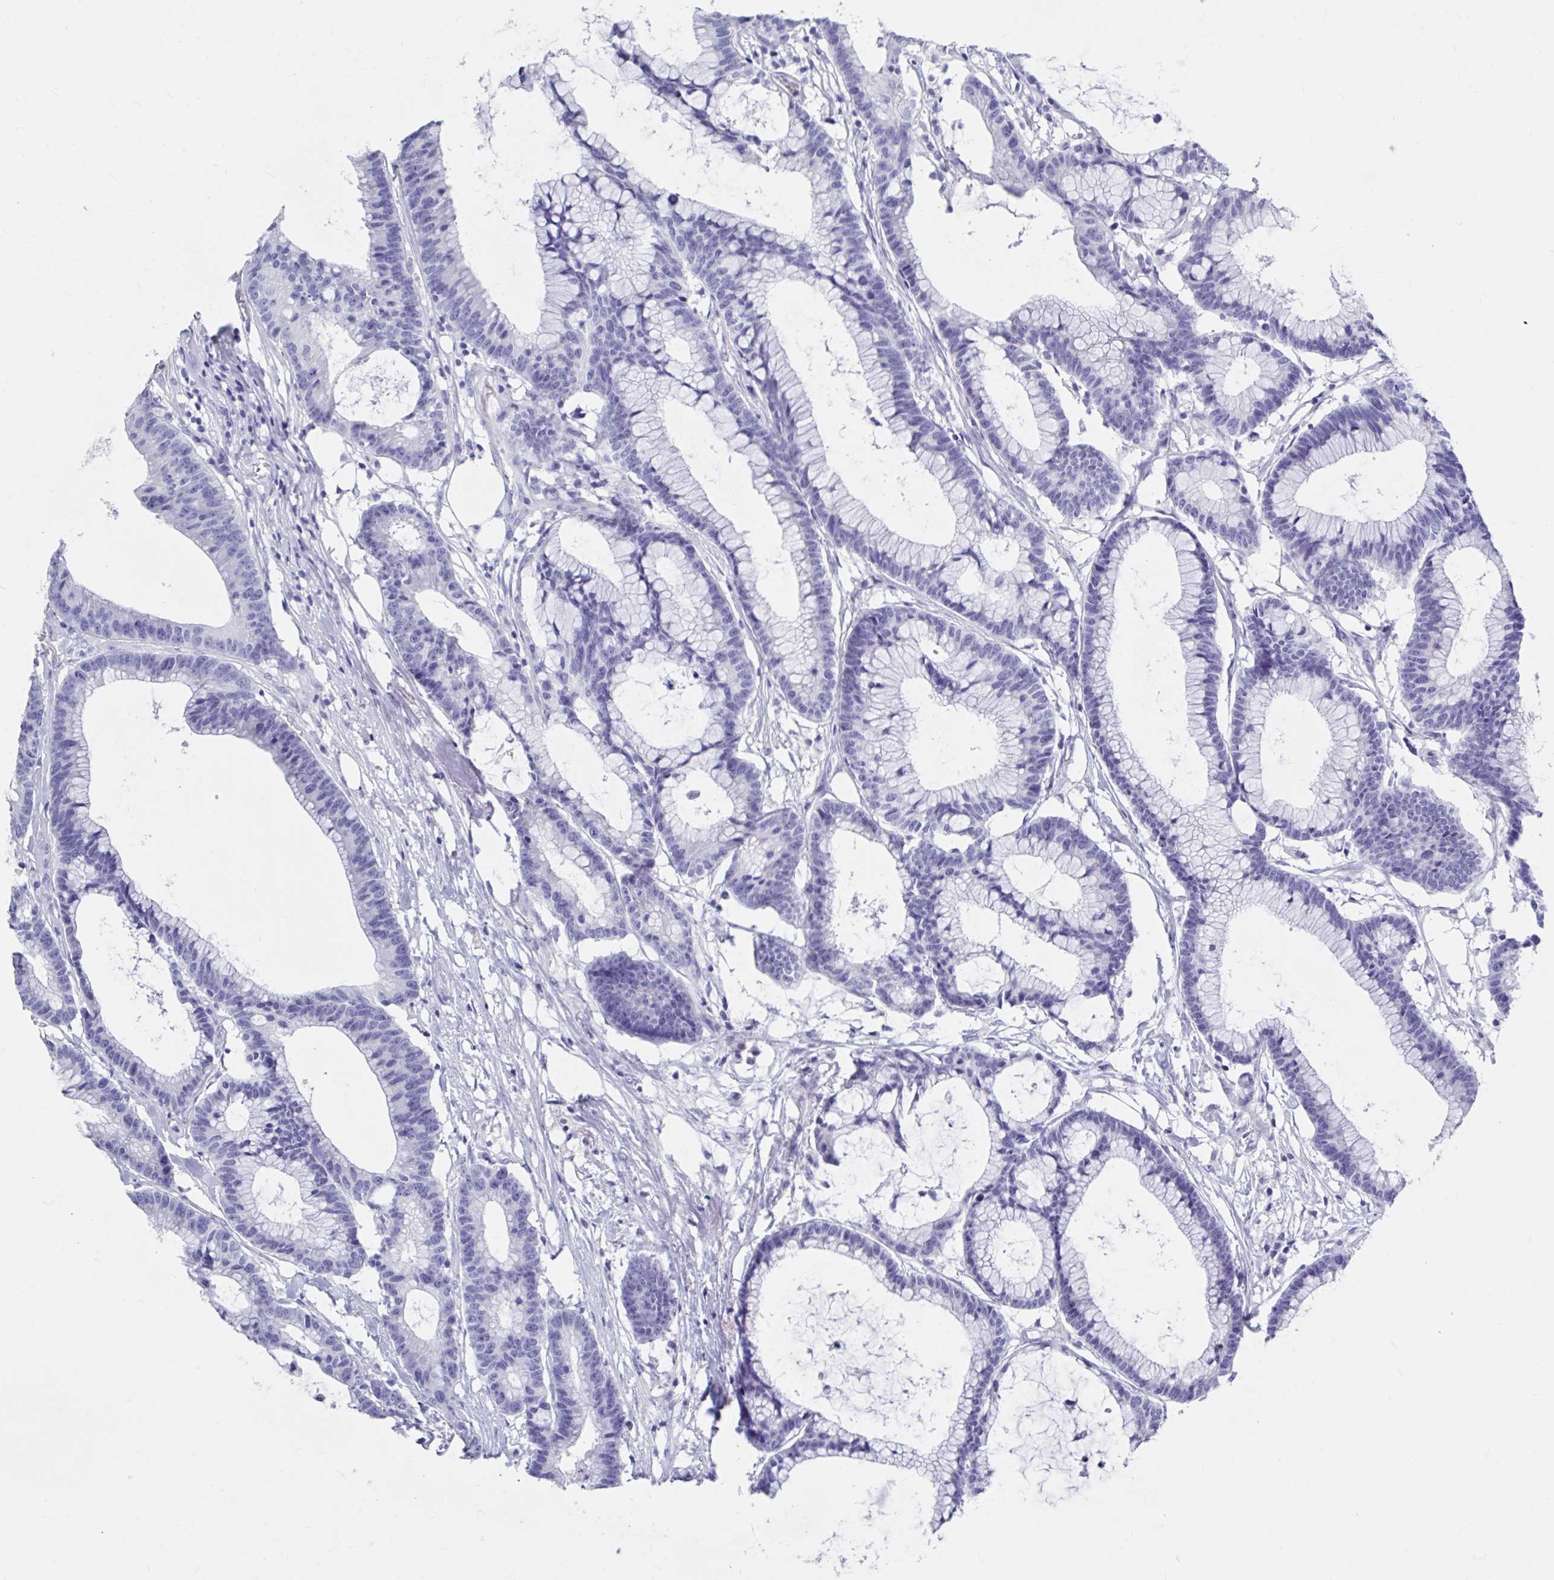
{"staining": {"intensity": "negative", "quantity": "none", "location": "none"}, "tissue": "colorectal cancer", "cell_type": "Tumor cells", "image_type": "cancer", "snomed": [{"axis": "morphology", "description": "Adenocarcinoma, NOS"}, {"axis": "topography", "description": "Colon"}], "caption": "Photomicrograph shows no protein expression in tumor cells of colorectal adenocarcinoma tissue. (Immunohistochemistry, brightfield microscopy, high magnification).", "gene": "DPEP3", "patient": {"sex": "female", "age": 78}}